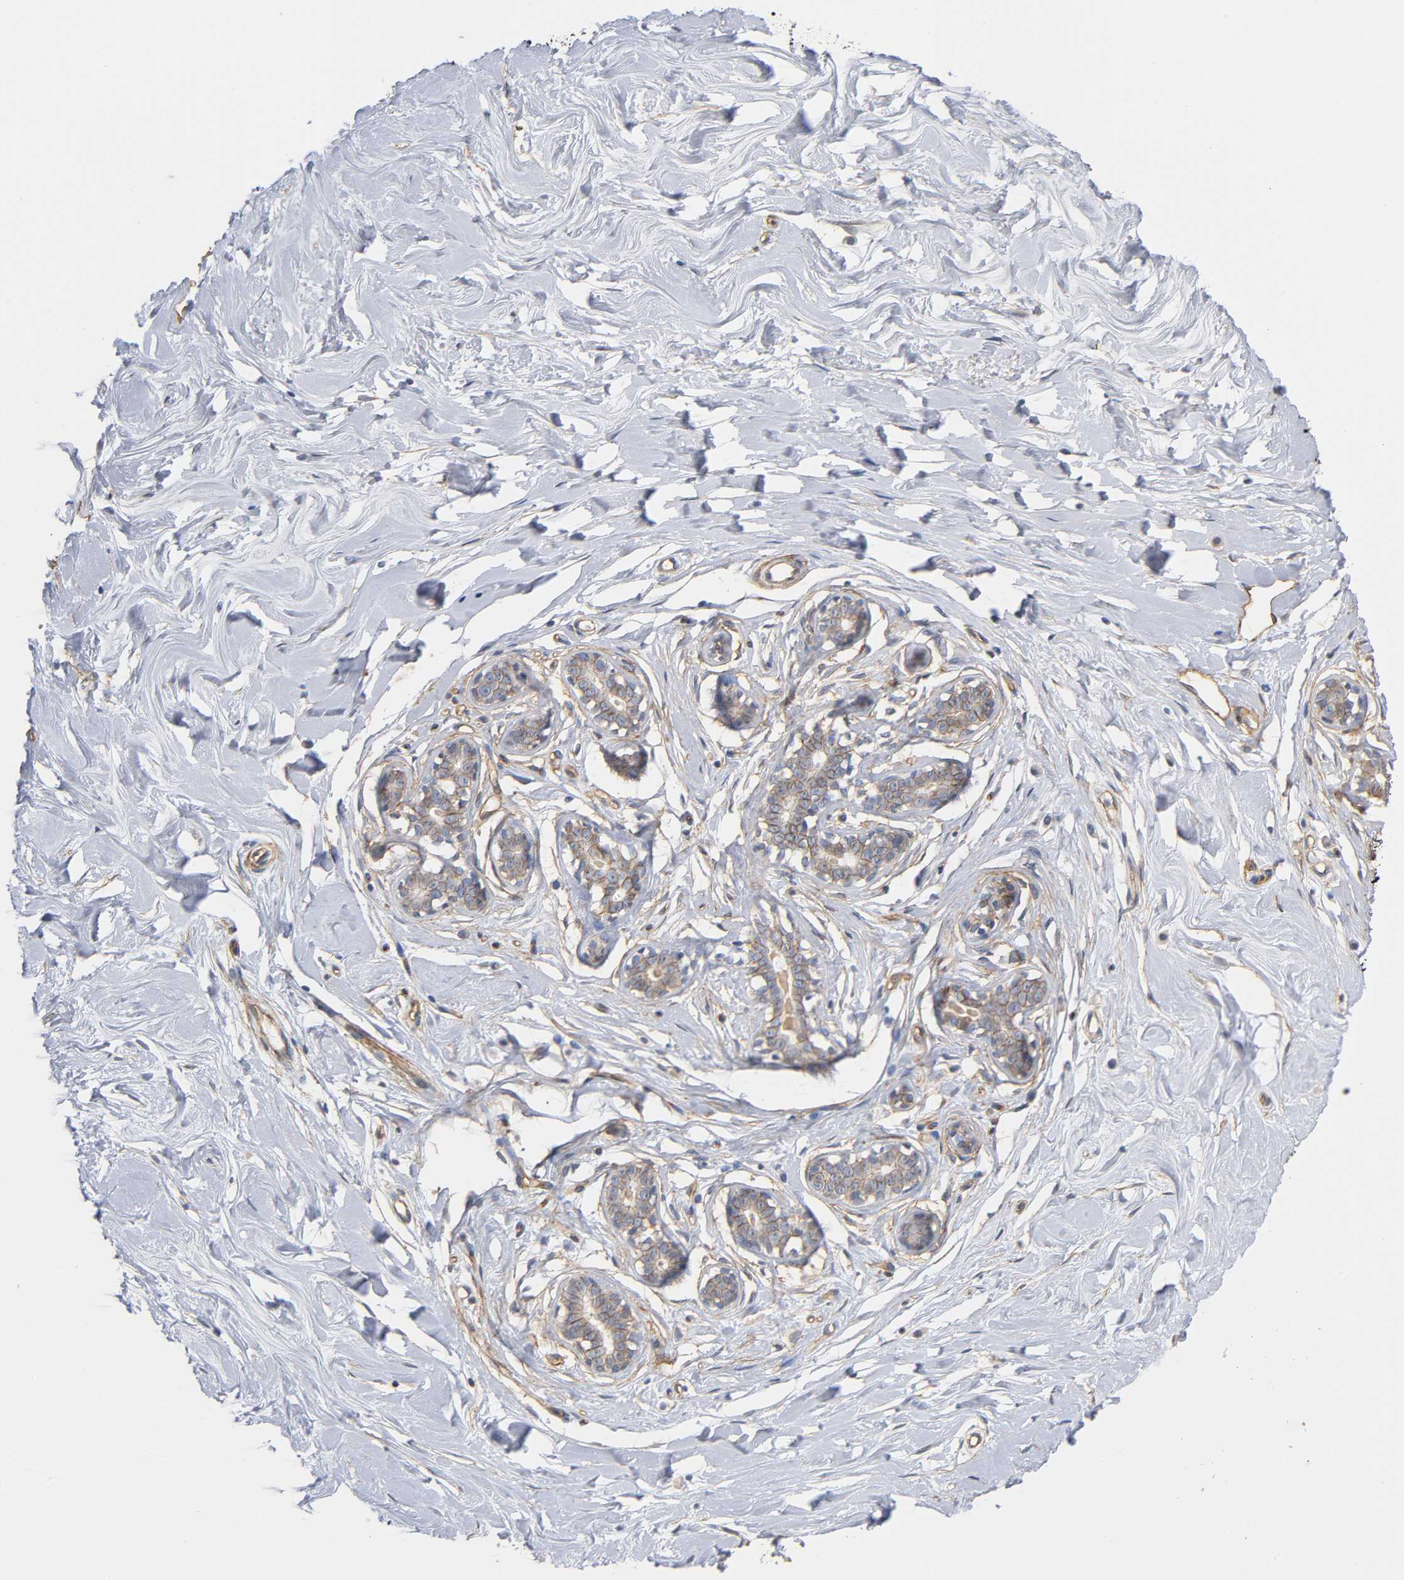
{"staining": {"intensity": "negative", "quantity": "none", "location": "none"}, "tissue": "breast", "cell_type": "Adipocytes", "image_type": "normal", "snomed": [{"axis": "morphology", "description": "Normal tissue, NOS"}, {"axis": "topography", "description": "Breast"}], "caption": "Immunohistochemistry (IHC) histopathology image of normal breast: human breast stained with DAB (3,3'-diaminobenzidine) shows no significant protein positivity in adipocytes.", "gene": "SPTAN1", "patient": {"sex": "female", "age": 23}}